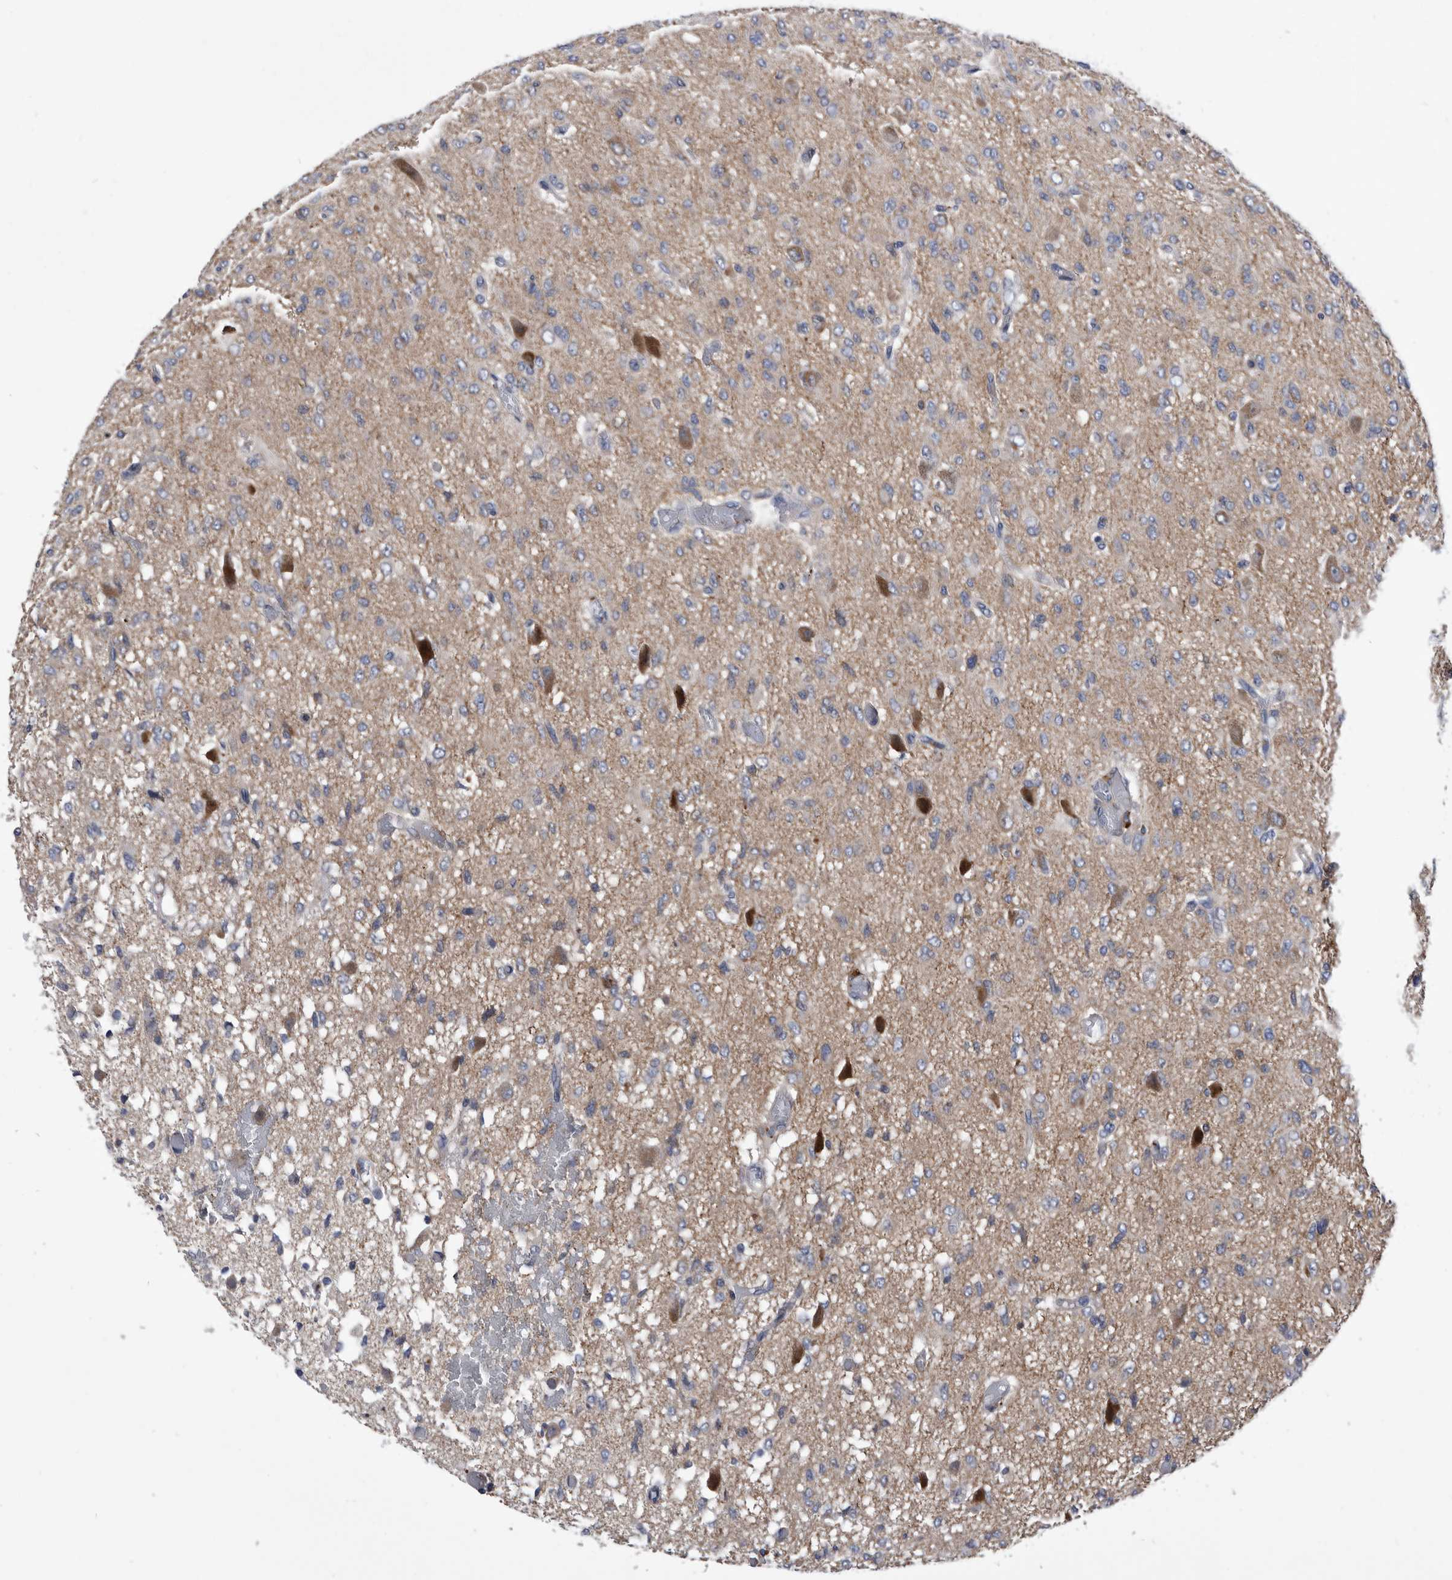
{"staining": {"intensity": "weak", "quantity": "<25%", "location": "cytoplasmic/membranous"}, "tissue": "glioma", "cell_type": "Tumor cells", "image_type": "cancer", "snomed": [{"axis": "morphology", "description": "Glioma, malignant, High grade"}, {"axis": "topography", "description": "Brain"}], "caption": "Tumor cells are negative for protein expression in human malignant glioma (high-grade).", "gene": "BAIAP3", "patient": {"sex": "female", "age": 59}}